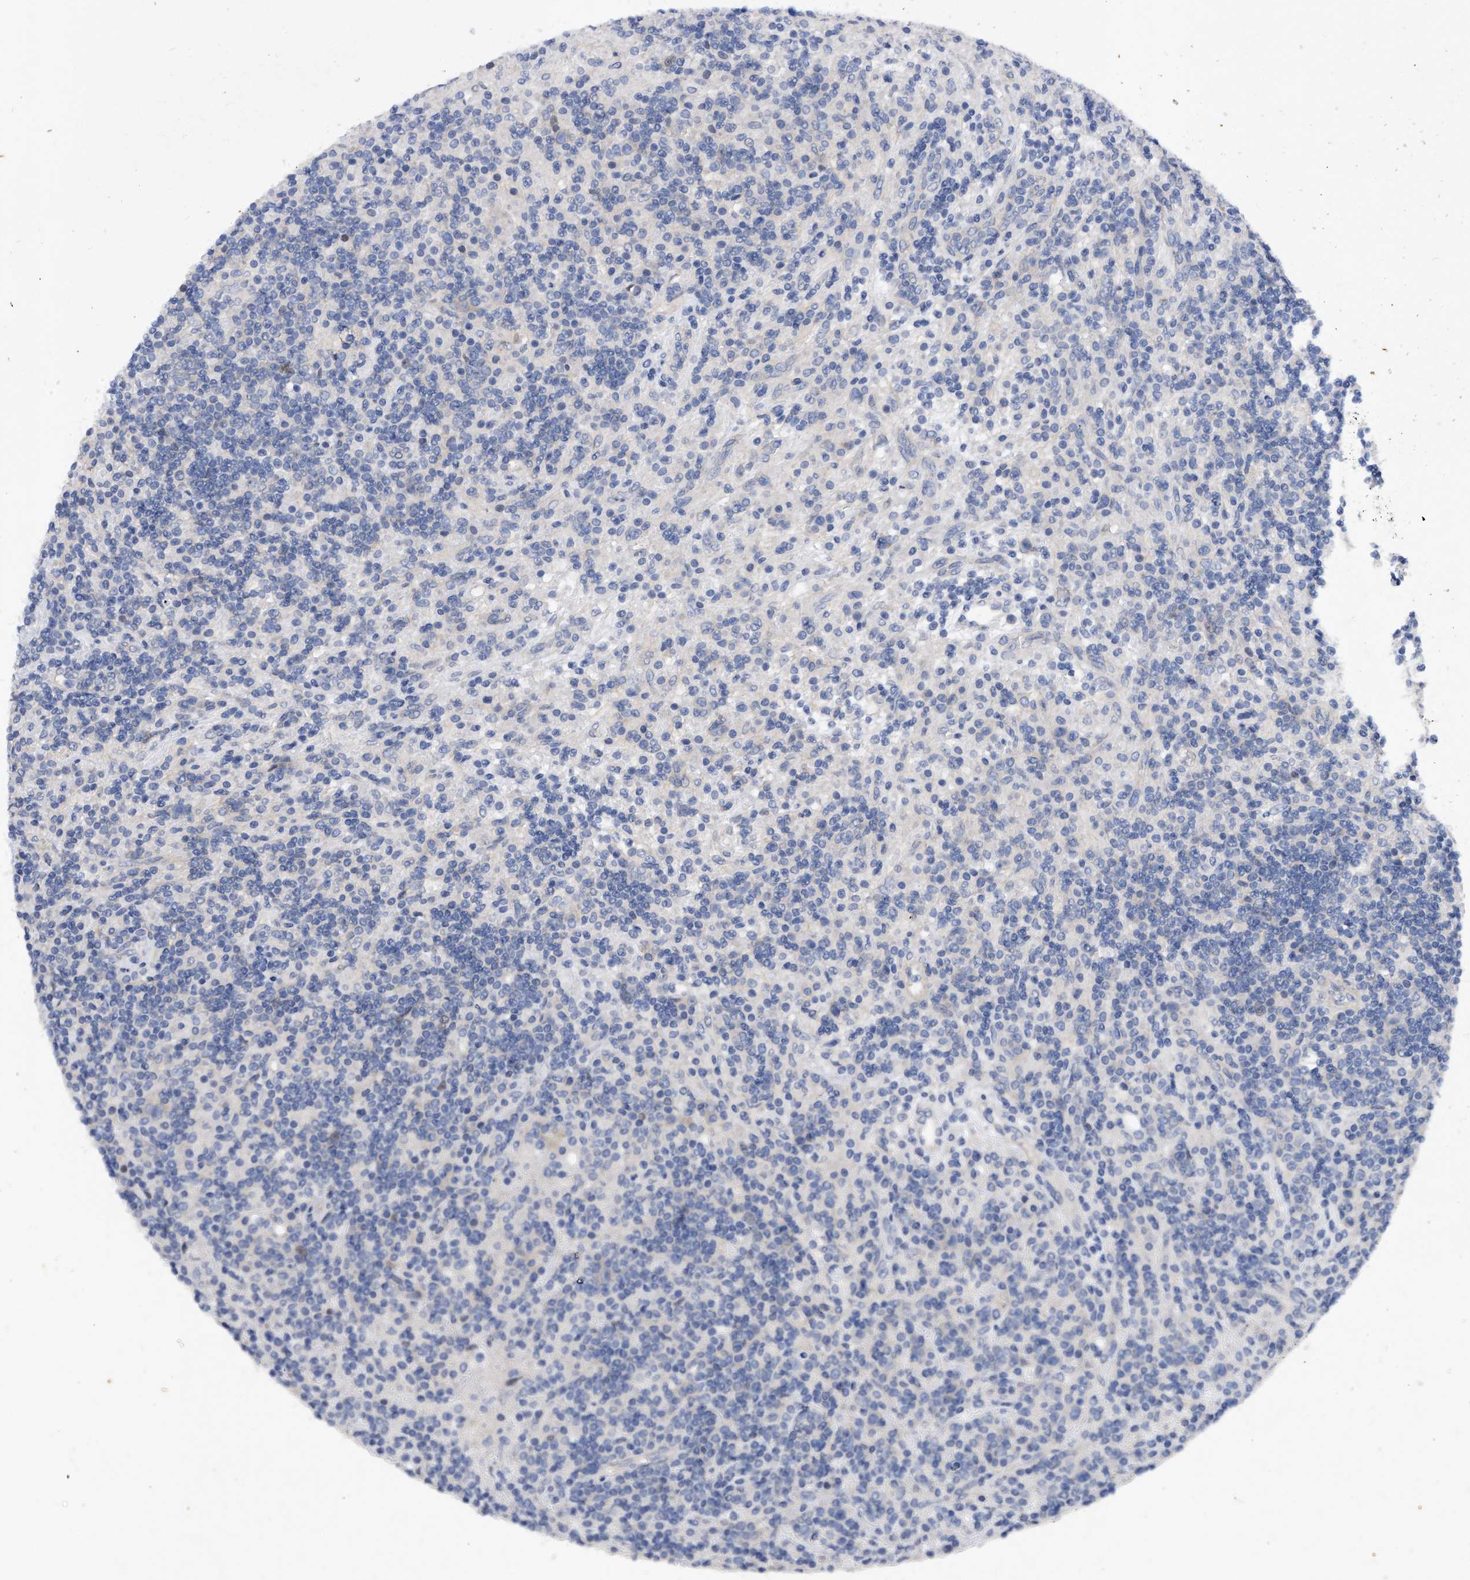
{"staining": {"intensity": "negative", "quantity": "none", "location": "none"}, "tissue": "lymphoma", "cell_type": "Tumor cells", "image_type": "cancer", "snomed": [{"axis": "morphology", "description": "Hodgkin's disease, NOS"}, {"axis": "topography", "description": "Lymph node"}], "caption": "DAB immunohistochemical staining of human lymphoma demonstrates no significant positivity in tumor cells. (DAB immunohistochemistry visualized using brightfield microscopy, high magnification).", "gene": "PPP5C", "patient": {"sex": "male", "age": 70}}